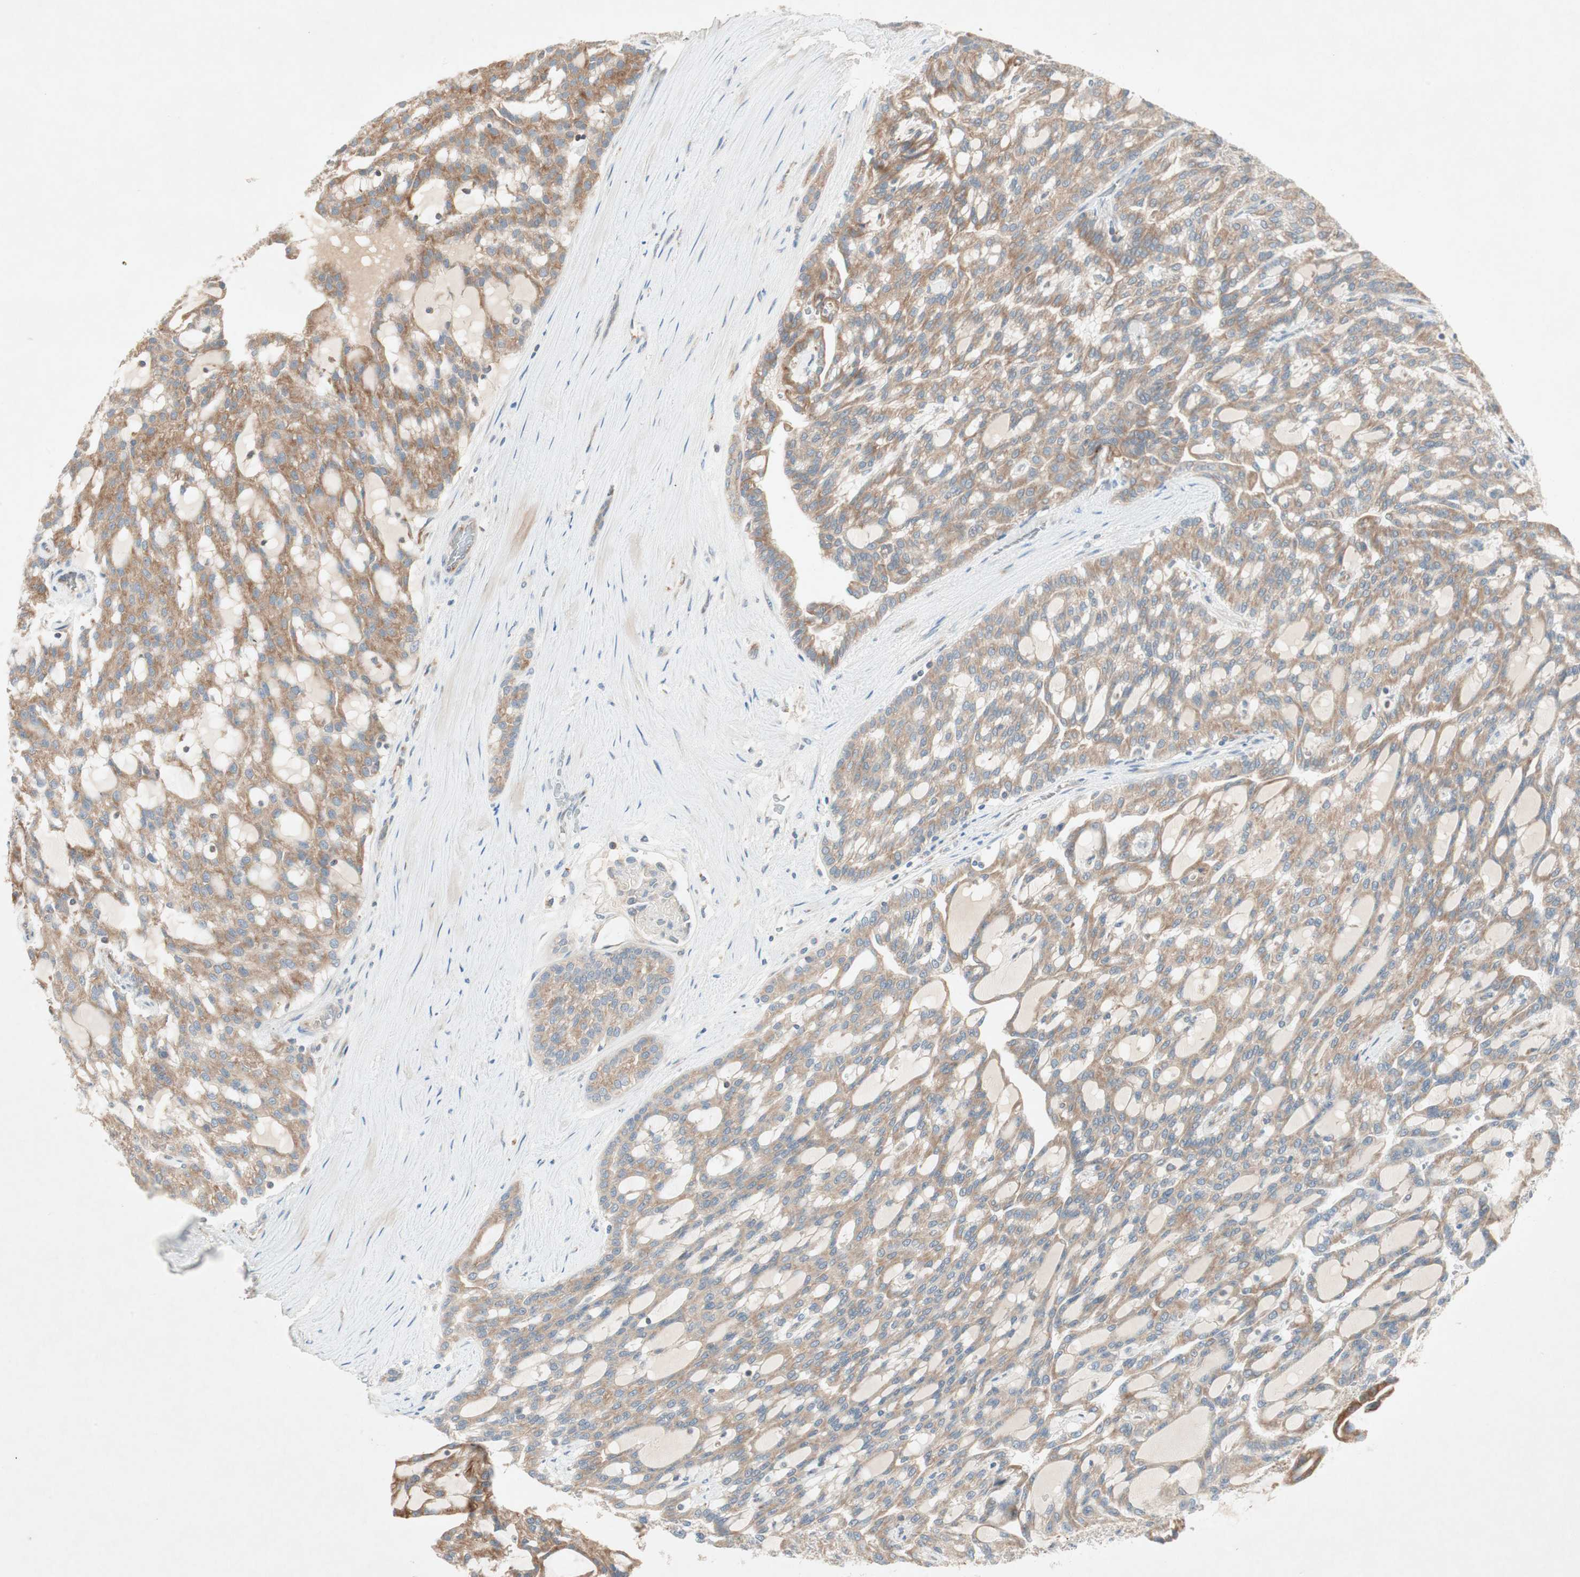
{"staining": {"intensity": "moderate", "quantity": ">75%", "location": "cytoplasmic/membranous"}, "tissue": "renal cancer", "cell_type": "Tumor cells", "image_type": "cancer", "snomed": [{"axis": "morphology", "description": "Adenocarcinoma, NOS"}, {"axis": "topography", "description": "Kidney"}], "caption": "Immunohistochemical staining of renal adenocarcinoma reveals medium levels of moderate cytoplasmic/membranous protein staining in about >75% of tumor cells.", "gene": "RPL23", "patient": {"sex": "male", "age": 63}}